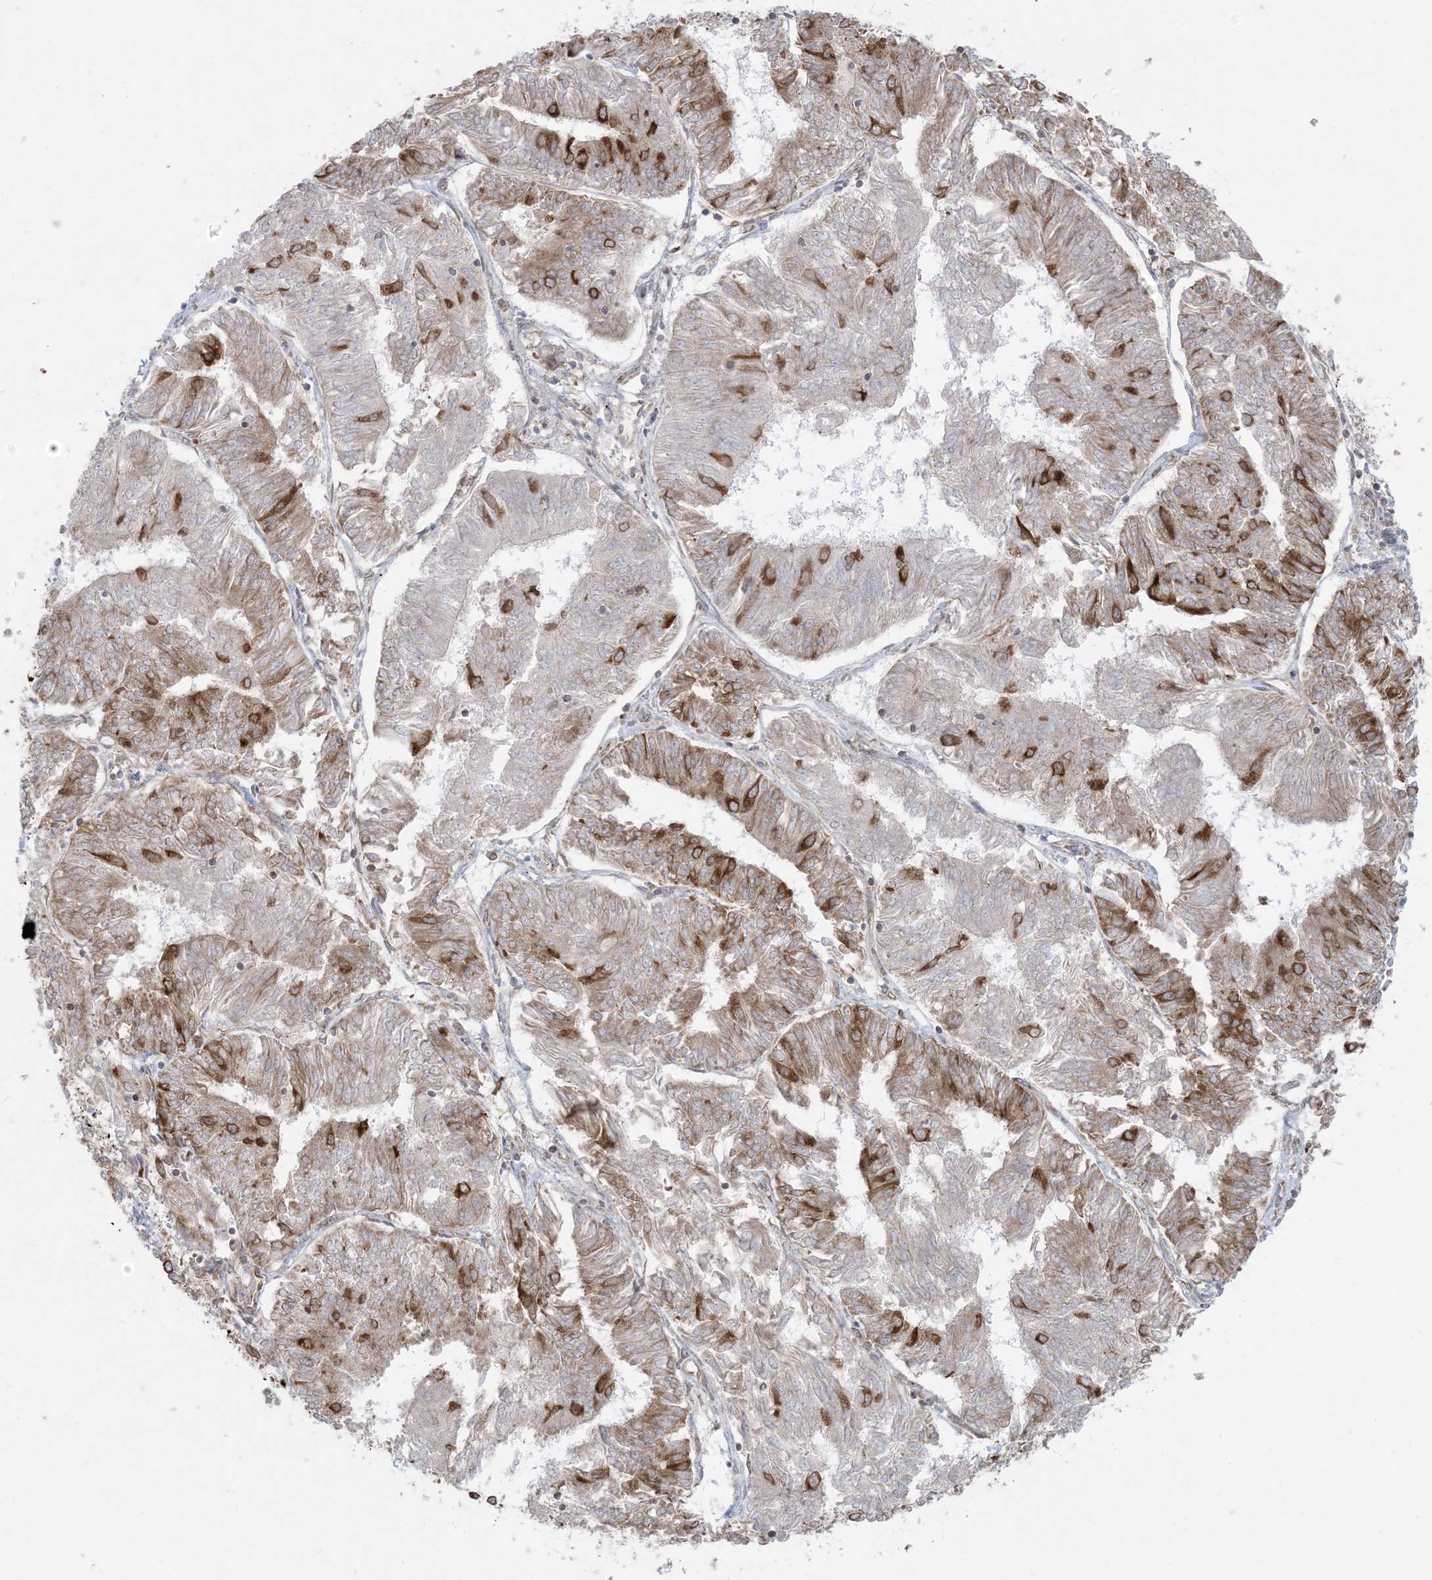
{"staining": {"intensity": "moderate", "quantity": "25%-75%", "location": "cytoplasmic/membranous"}, "tissue": "endometrial cancer", "cell_type": "Tumor cells", "image_type": "cancer", "snomed": [{"axis": "morphology", "description": "Adenocarcinoma, NOS"}, {"axis": "topography", "description": "Endometrium"}], "caption": "Immunohistochemistry histopathology image of endometrial cancer (adenocarcinoma) stained for a protein (brown), which exhibits medium levels of moderate cytoplasmic/membranous expression in about 25%-75% of tumor cells.", "gene": "UBXN4", "patient": {"sex": "female", "age": 58}}